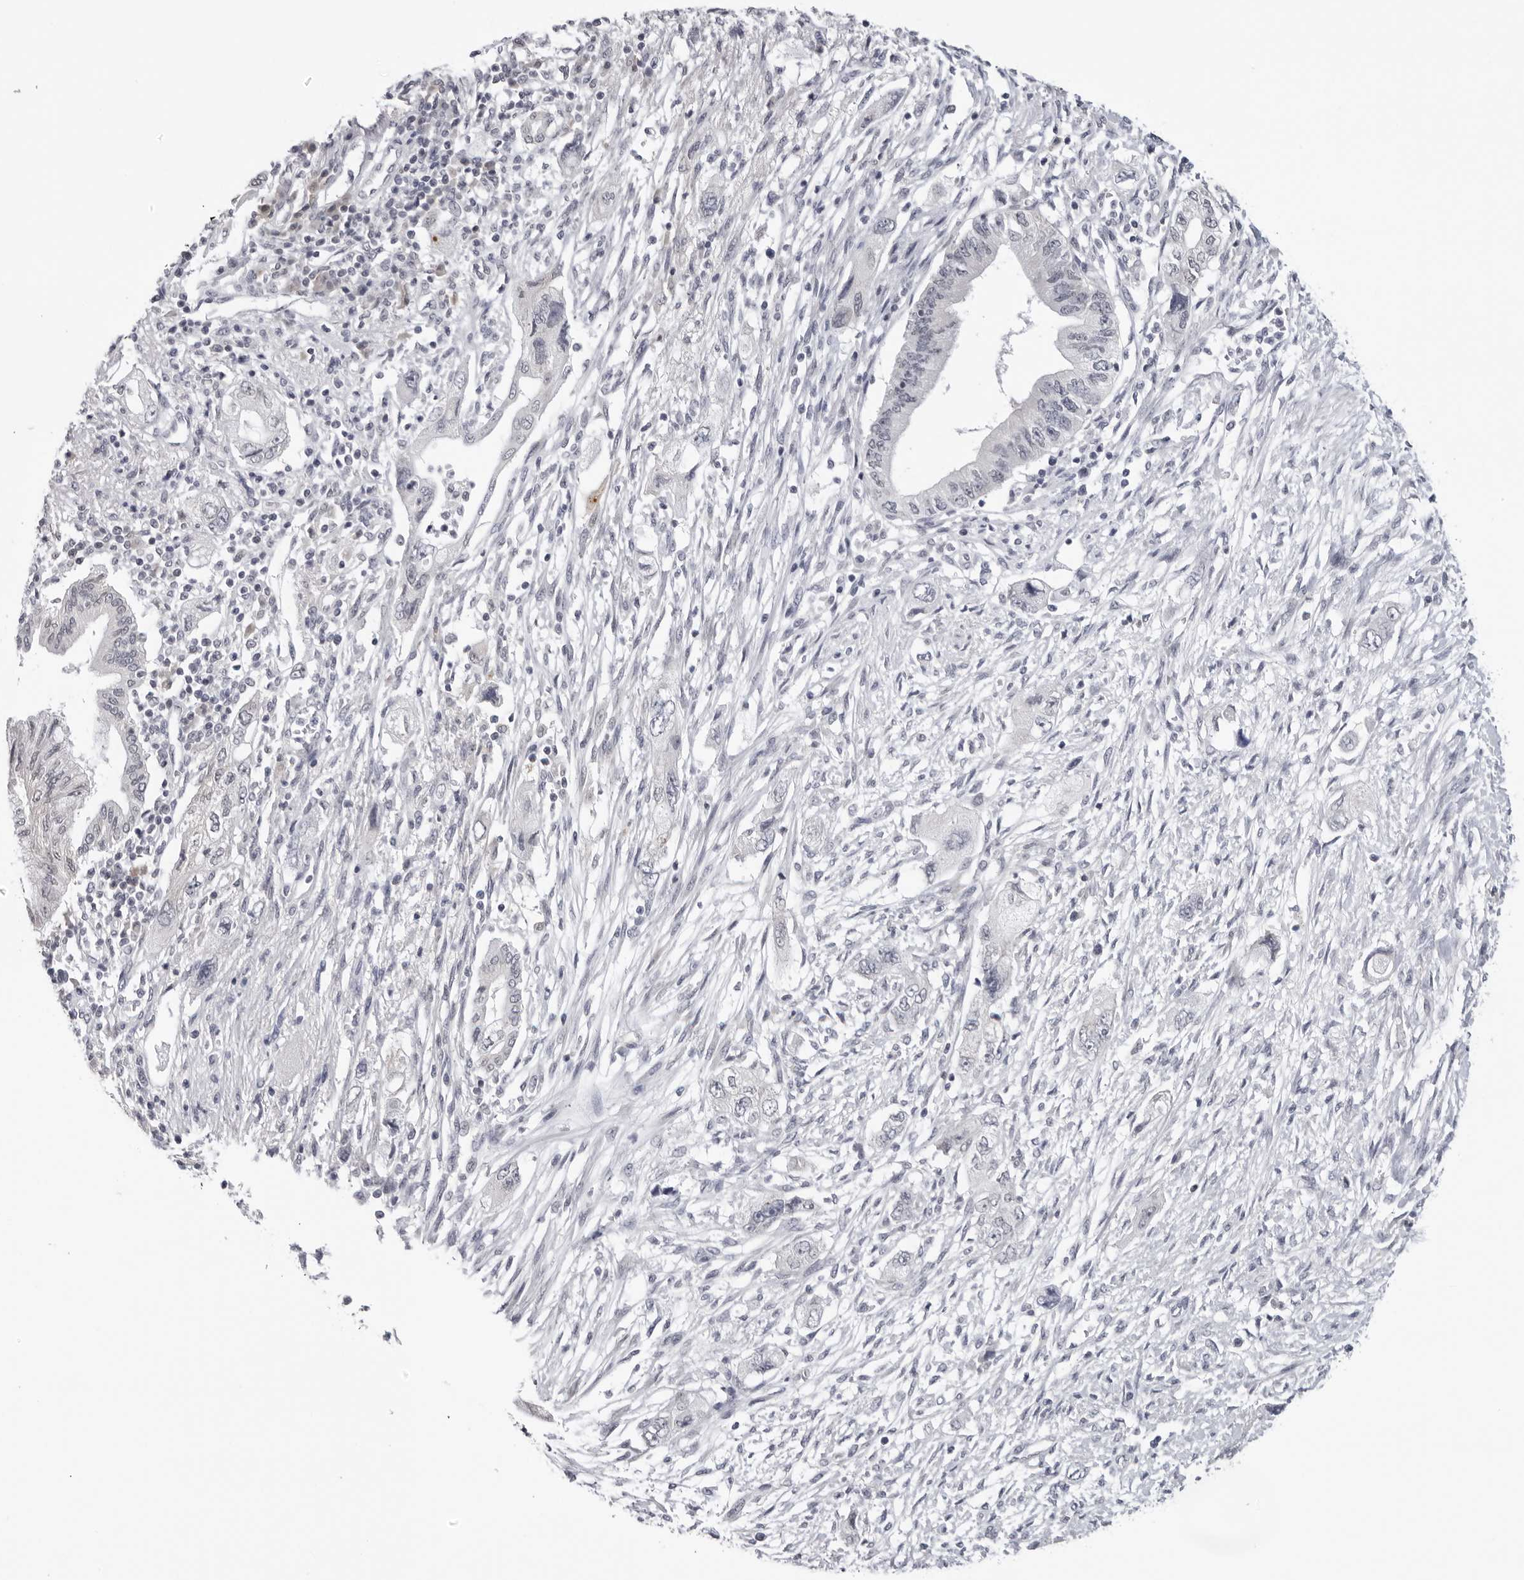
{"staining": {"intensity": "negative", "quantity": "none", "location": "none"}, "tissue": "pancreatic cancer", "cell_type": "Tumor cells", "image_type": "cancer", "snomed": [{"axis": "morphology", "description": "Adenocarcinoma, NOS"}, {"axis": "topography", "description": "Pancreas"}], "caption": "High magnification brightfield microscopy of adenocarcinoma (pancreatic) stained with DAB (brown) and counterstained with hematoxylin (blue): tumor cells show no significant expression.", "gene": "PRUNE1", "patient": {"sex": "female", "age": 73}}